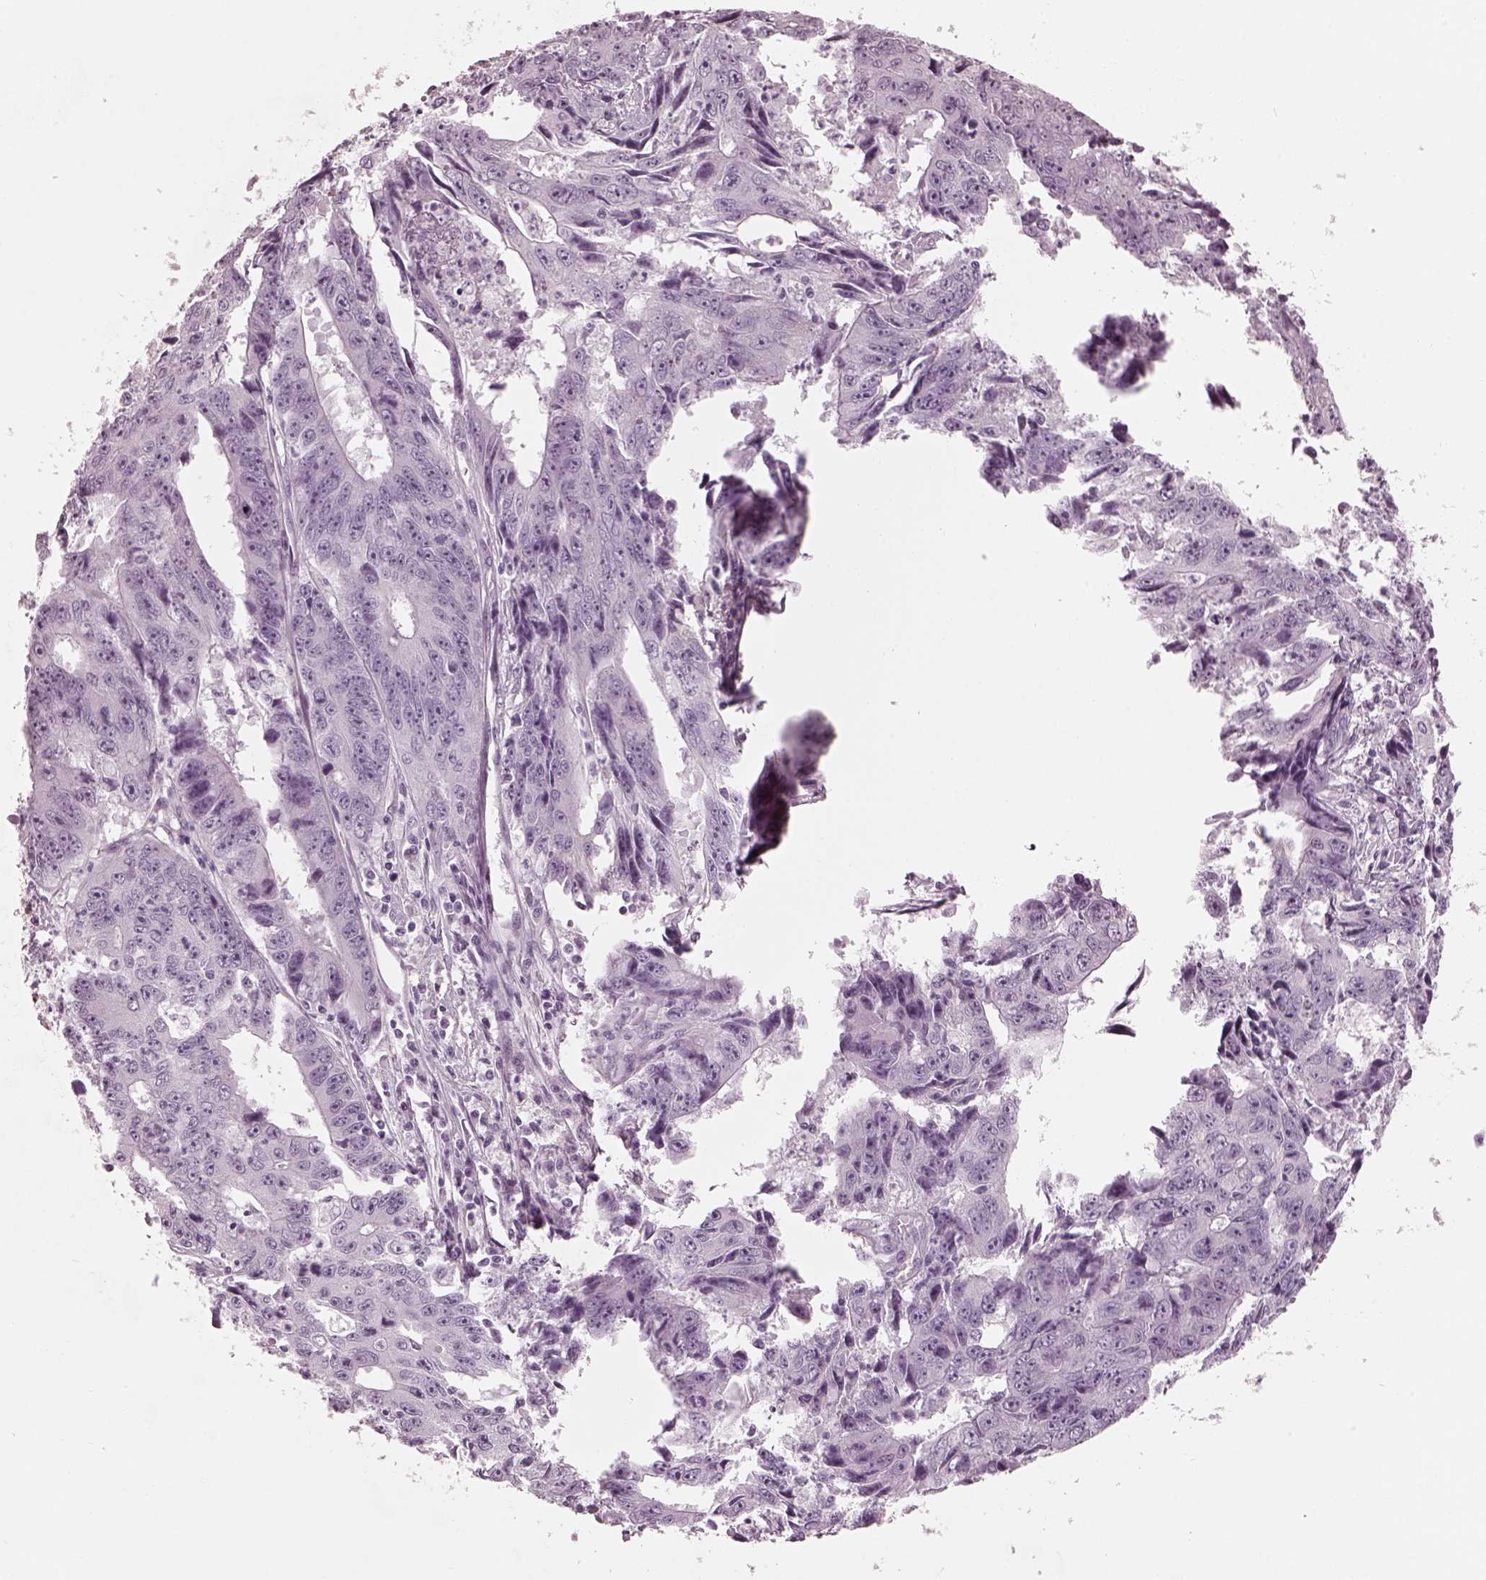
{"staining": {"intensity": "negative", "quantity": "none", "location": "none"}, "tissue": "liver cancer", "cell_type": "Tumor cells", "image_type": "cancer", "snomed": [{"axis": "morphology", "description": "Cholangiocarcinoma"}, {"axis": "topography", "description": "Liver"}], "caption": "There is no significant positivity in tumor cells of liver cancer.", "gene": "RCVRN", "patient": {"sex": "male", "age": 65}}